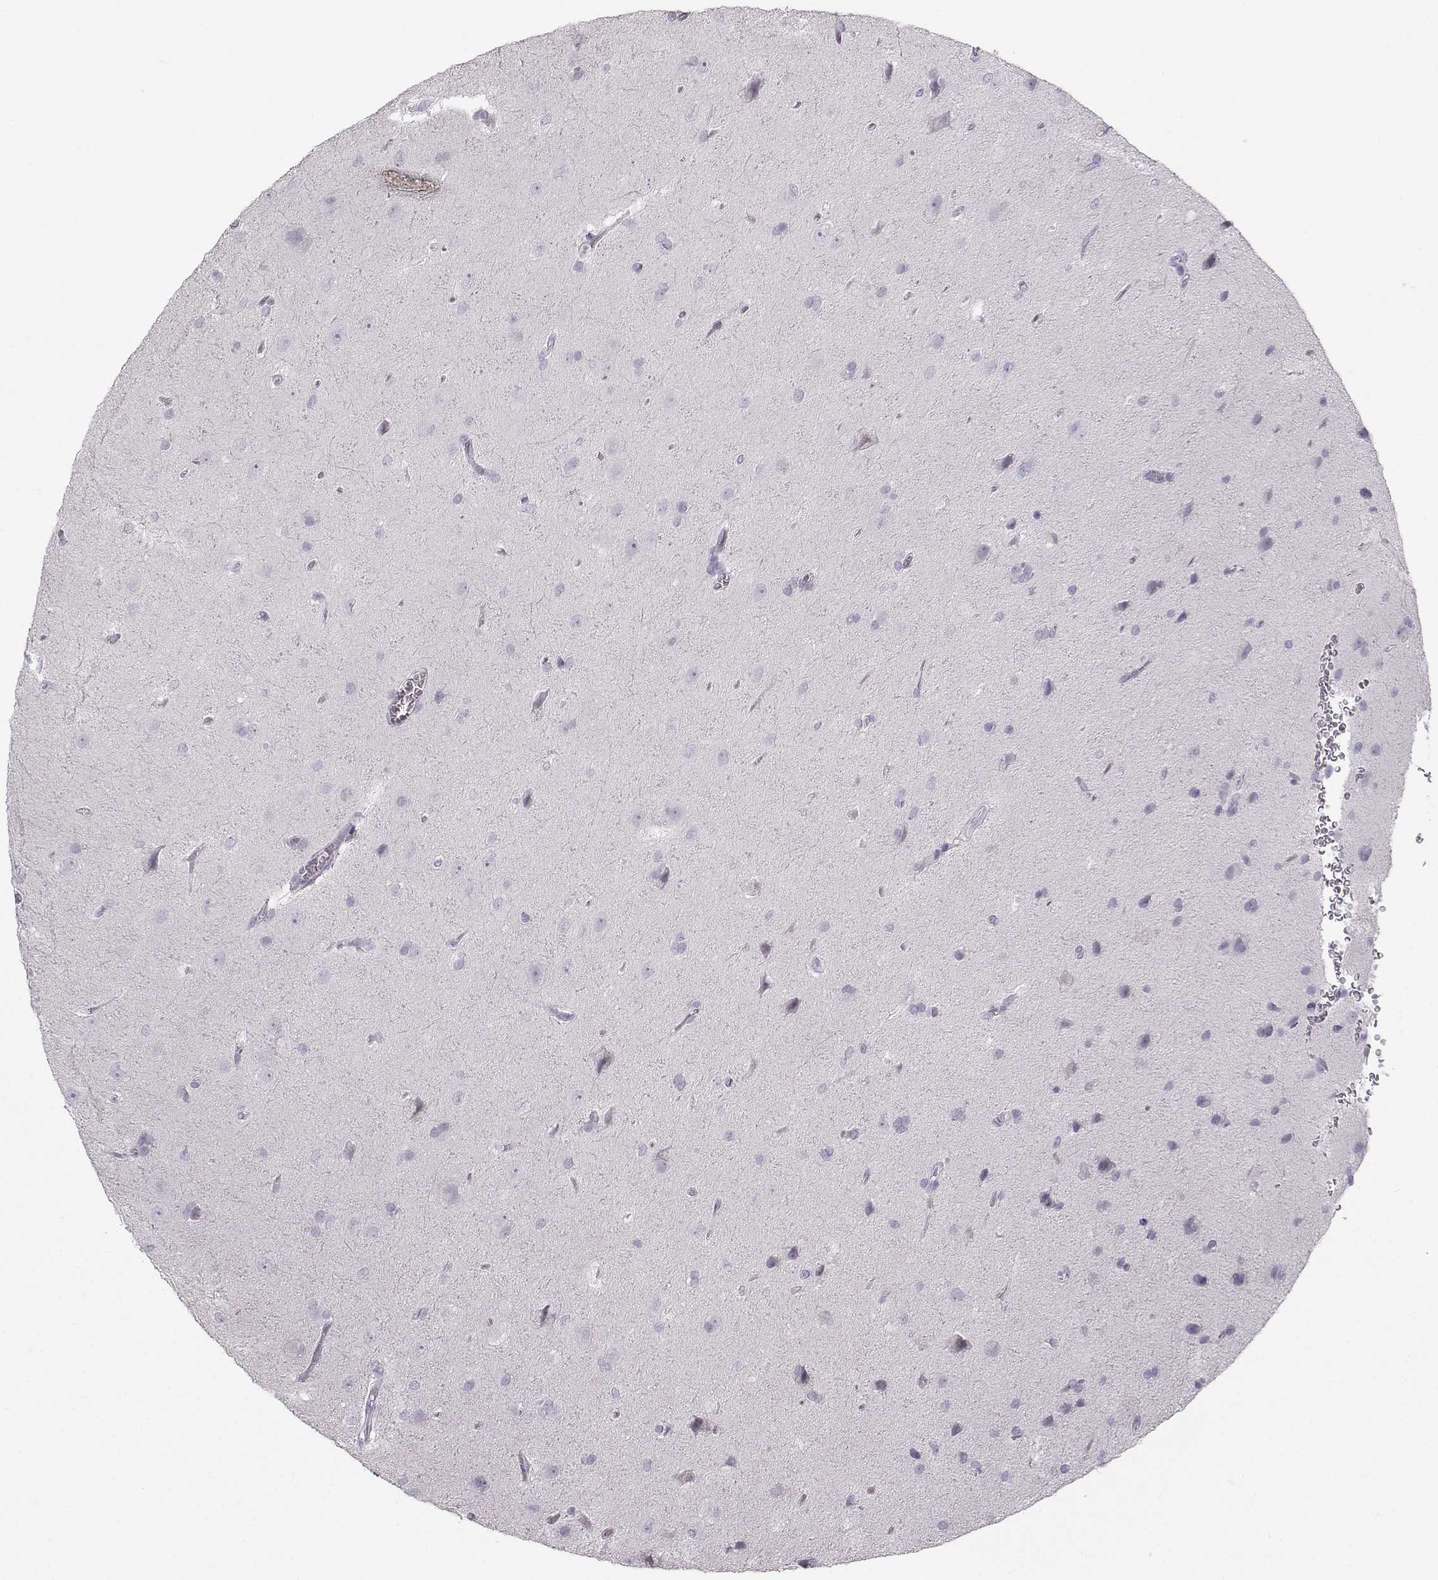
{"staining": {"intensity": "negative", "quantity": "none", "location": "none"}, "tissue": "glioma", "cell_type": "Tumor cells", "image_type": "cancer", "snomed": [{"axis": "morphology", "description": "Glioma, malignant, Low grade"}, {"axis": "topography", "description": "Brain"}], "caption": "Immunohistochemistry histopathology image of human glioma stained for a protein (brown), which exhibits no staining in tumor cells. Brightfield microscopy of immunohistochemistry stained with DAB (brown) and hematoxylin (blue), captured at high magnification.", "gene": "CASR", "patient": {"sex": "male", "age": 58}}